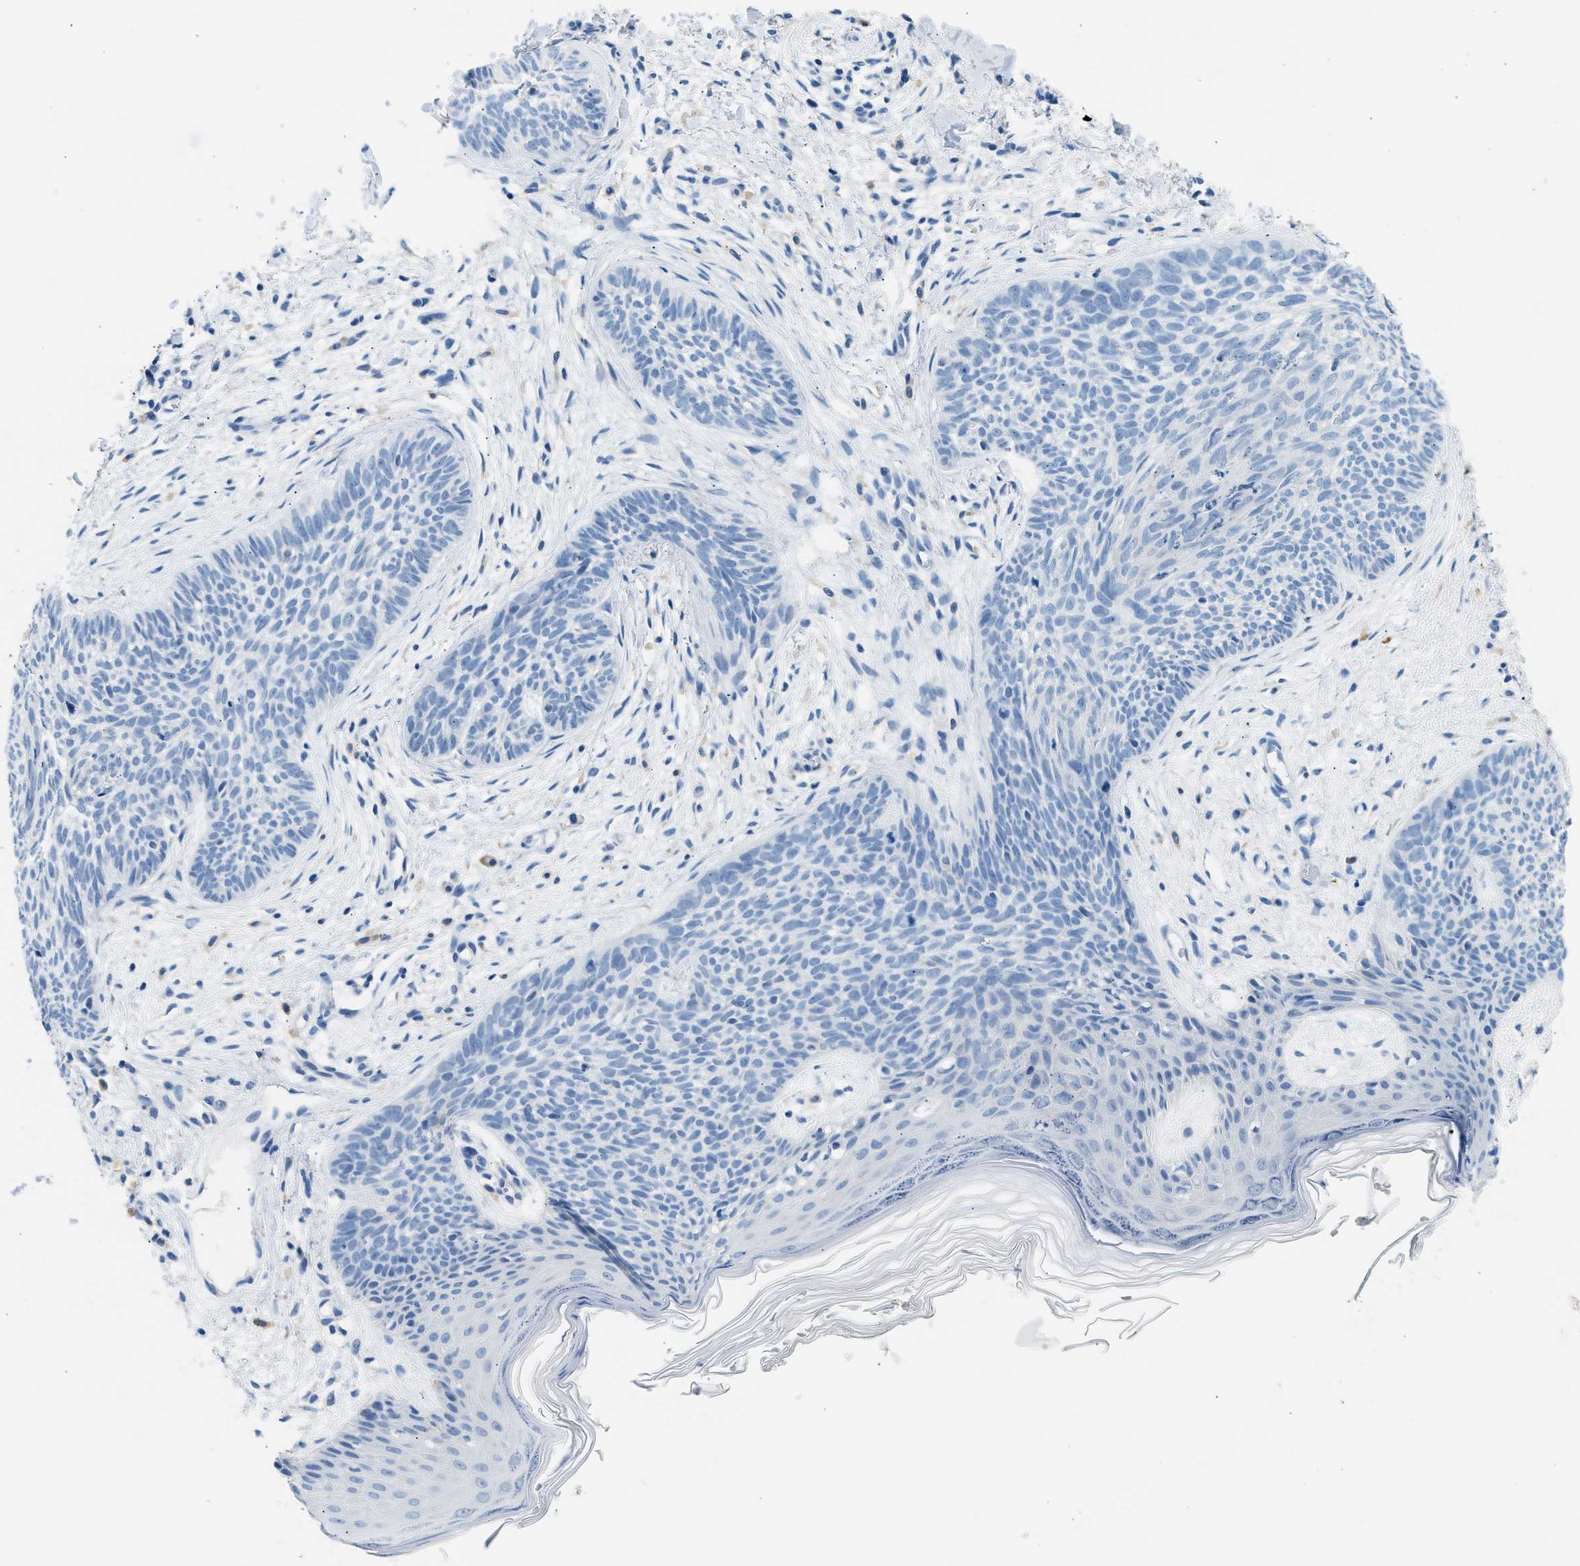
{"staining": {"intensity": "negative", "quantity": "none", "location": "none"}, "tissue": "skin cancer", "cell_type": "Tumor cells", "image_type": "cancer", "snomed": [{"axis": "morphology", "description": "Basal cell carcinoma"}, {"axis": "topography", "description": "Skin"}], "caption": "Basal cell carcinoma (skin) was stained to show a protein in brown. There is no significant positivity in tumor cells.", "gene": "CLDN18", "patient": {"sex": "female", "age": 59}}